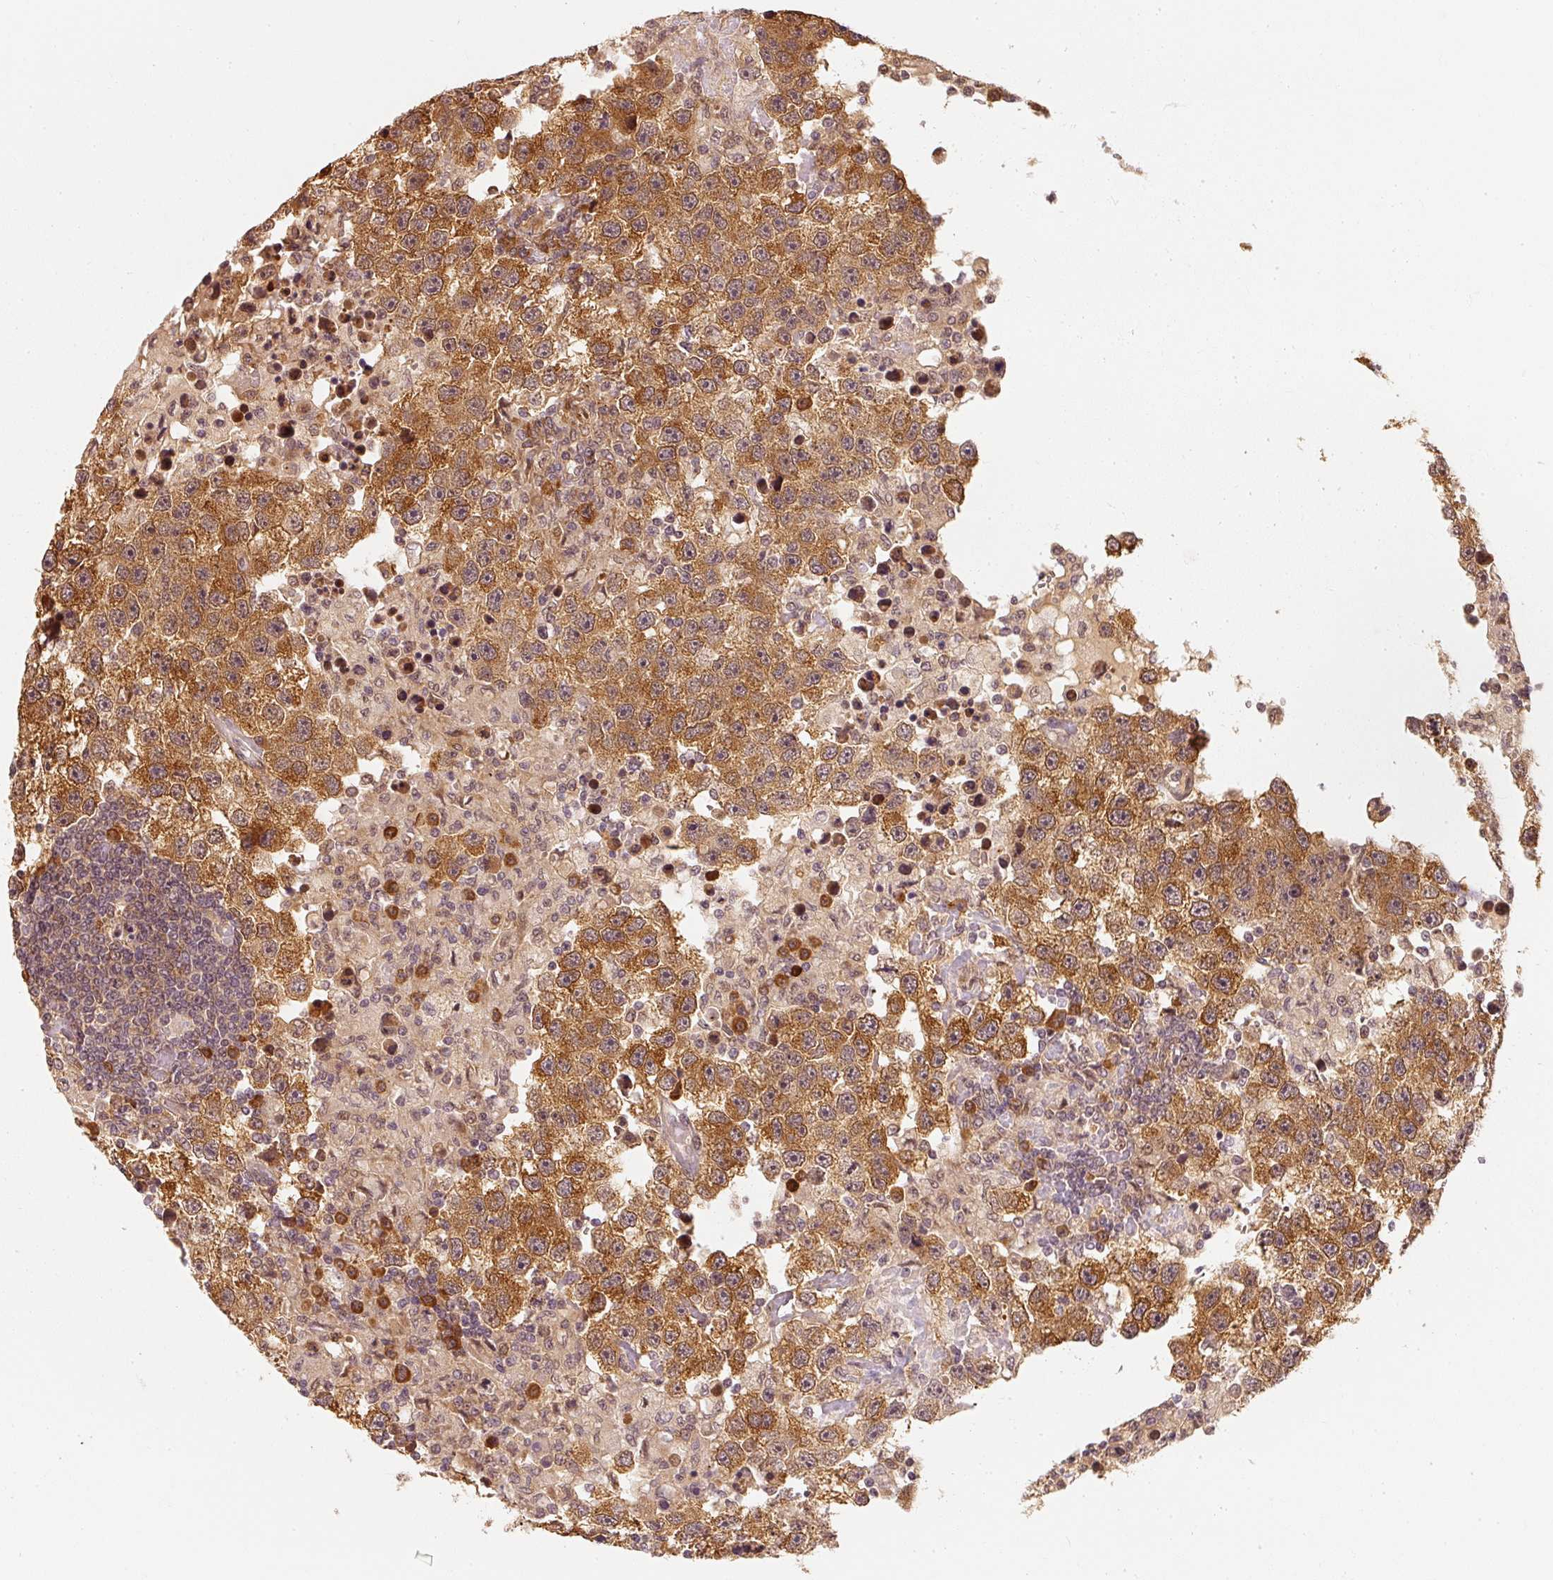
{"staining": {"intensity": "strong", "quantity": ">75%", "location": "cytoplasmic/membranous"}, "tissue": "testis cancer", "cell_type": "Tumor cells", "image_type": "cancer", "snomed": [{"axis": "morphology", "description": "Carcinoma, Embryonal, NOS"}, {"axis": "topography", "description": "Testis"}], "caption": "Human embryonal carcinoma (testis) stained with a protein marker demonstrates strong staining in tumor cells.", "gene": "EEF1A2", "patient": {"sex": "male", "age": 83}}